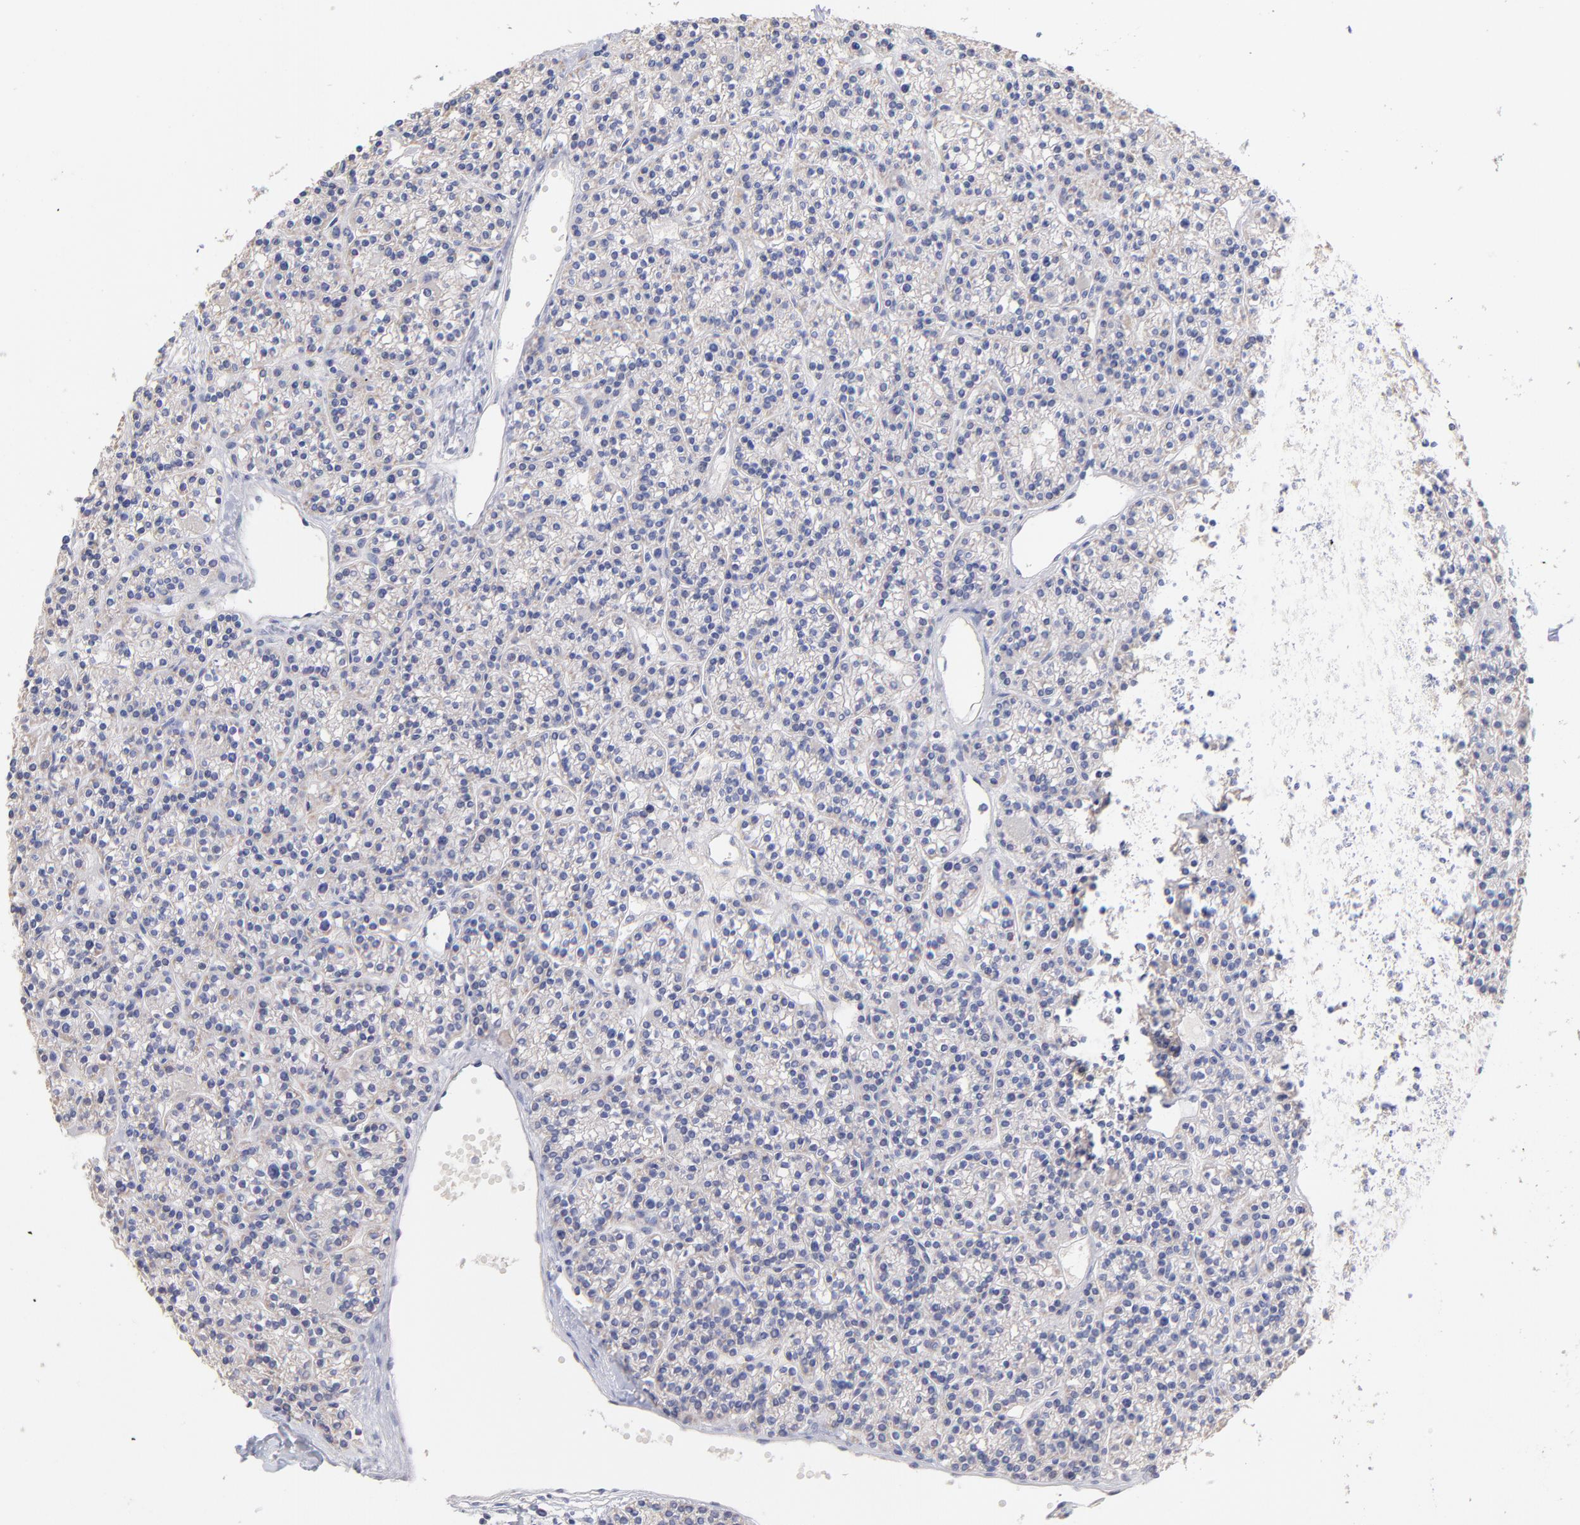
{"staining": {"intensity": "weak", "quantity": ">75%", "location": "cytoplasmic/membranous"}, "tissue": "parathyroid gland", "cell_type": "Glandular cells", "image_type": "normal", "snomed": [{"axis": "morphology", "description": "Normal tissue, NOS"}, {"axis": "topography", "description": "Parathyroid gland"}], "caption": "IHC photomicrograph of unremarkable human parathyroid gland stained for a protein (brown), which reveals low levels of weak cytoplasmic/membranous staining in about >75% of glandular cells.", "gene": "CFAP57", "patient": {"sex": "female", "age": 50}}